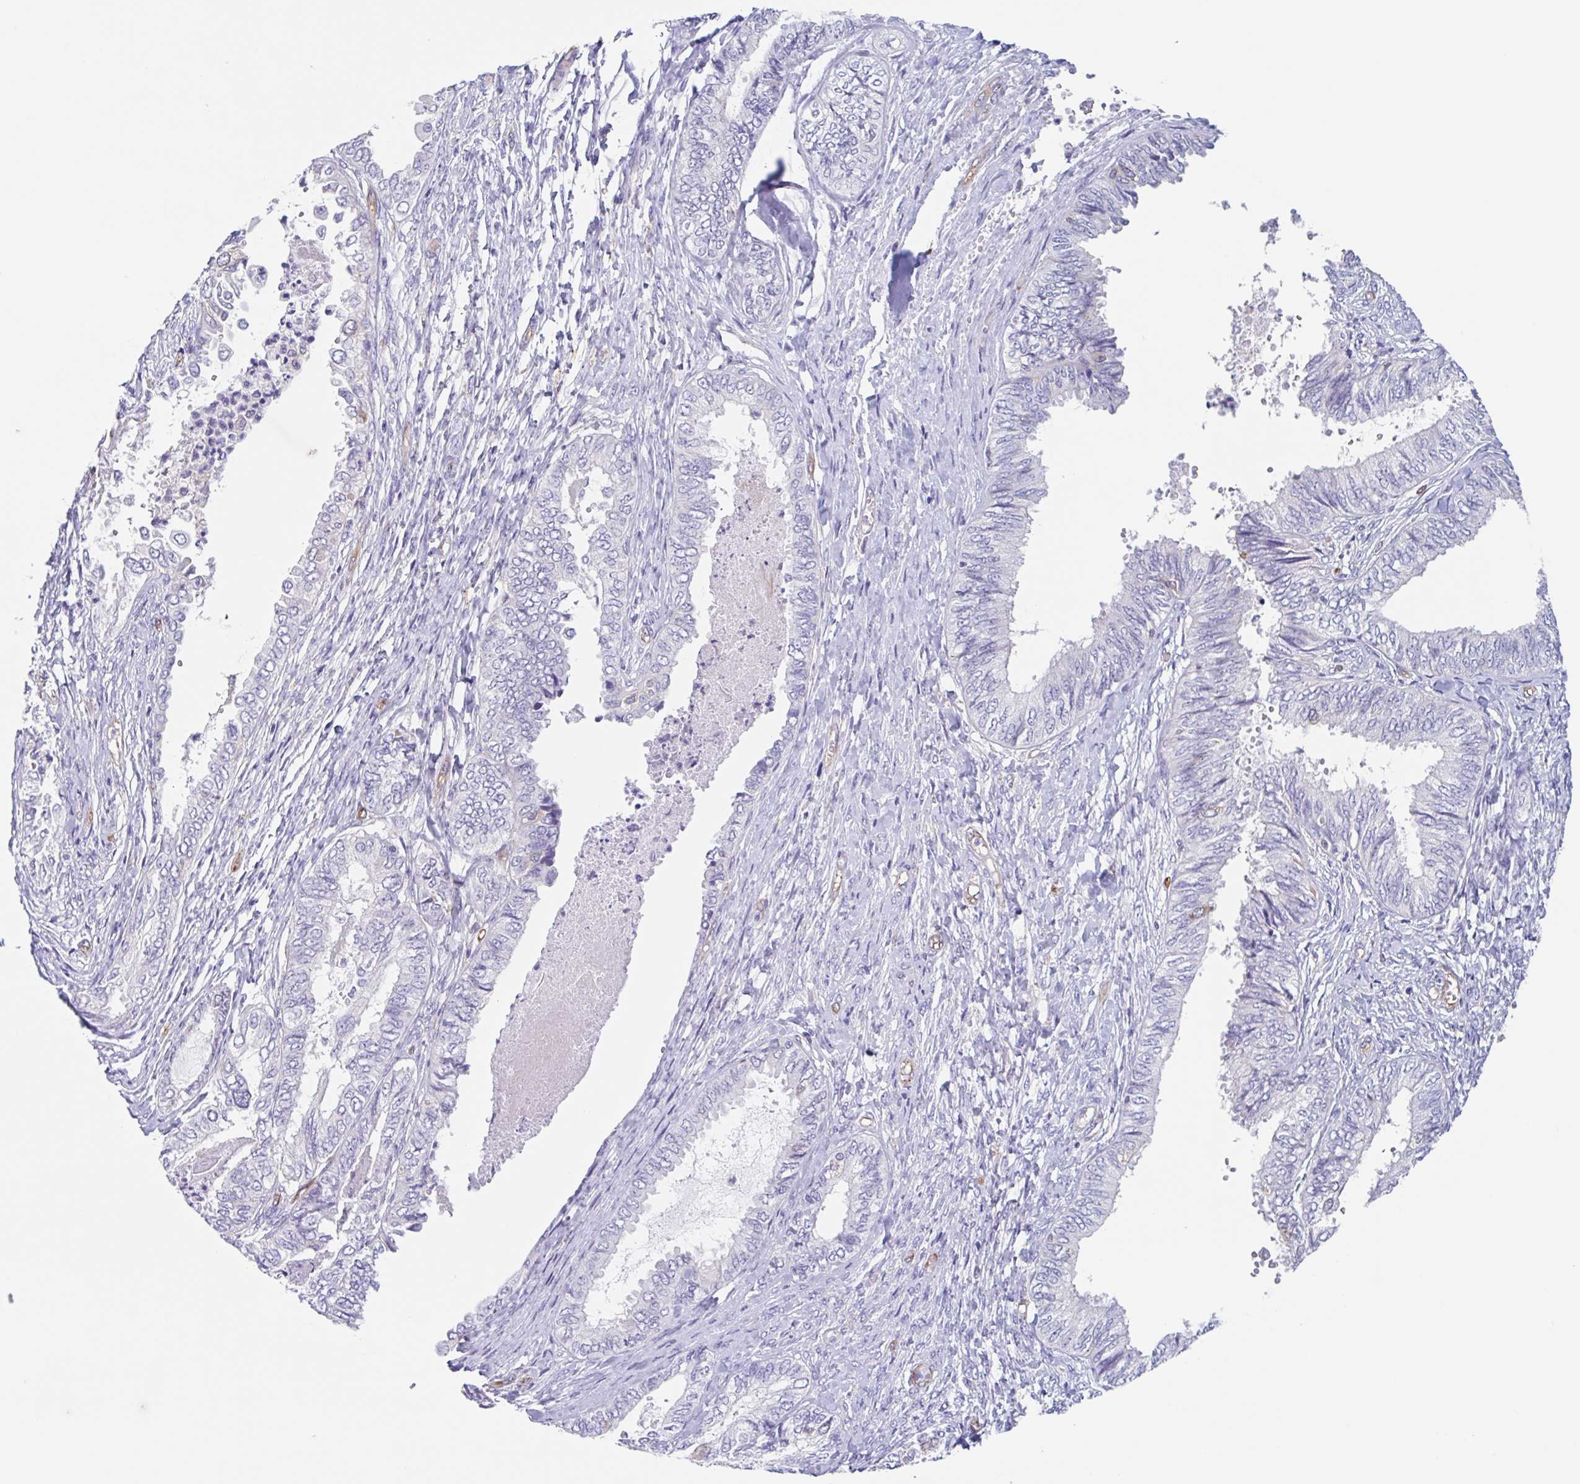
{"staining": {"intensity": "weak", "quantity": "<25%", "location": "cytoplasmic/membranous"}, "tissue": "ovarian cancer", "cell_type": "Tumor cells", "image_type": "cancer", "snomed": [{"axis": "morphology", "description": "Carcinoma, endometroid"}, {"axis": "topography", "description": "Ovary"}], "caption": "Tumor cells show no significant protein staining in ovarian cancer (endometroid carcinoma).", "gene": "EHD4", "patient": {"sex": "female", "age": 70}}